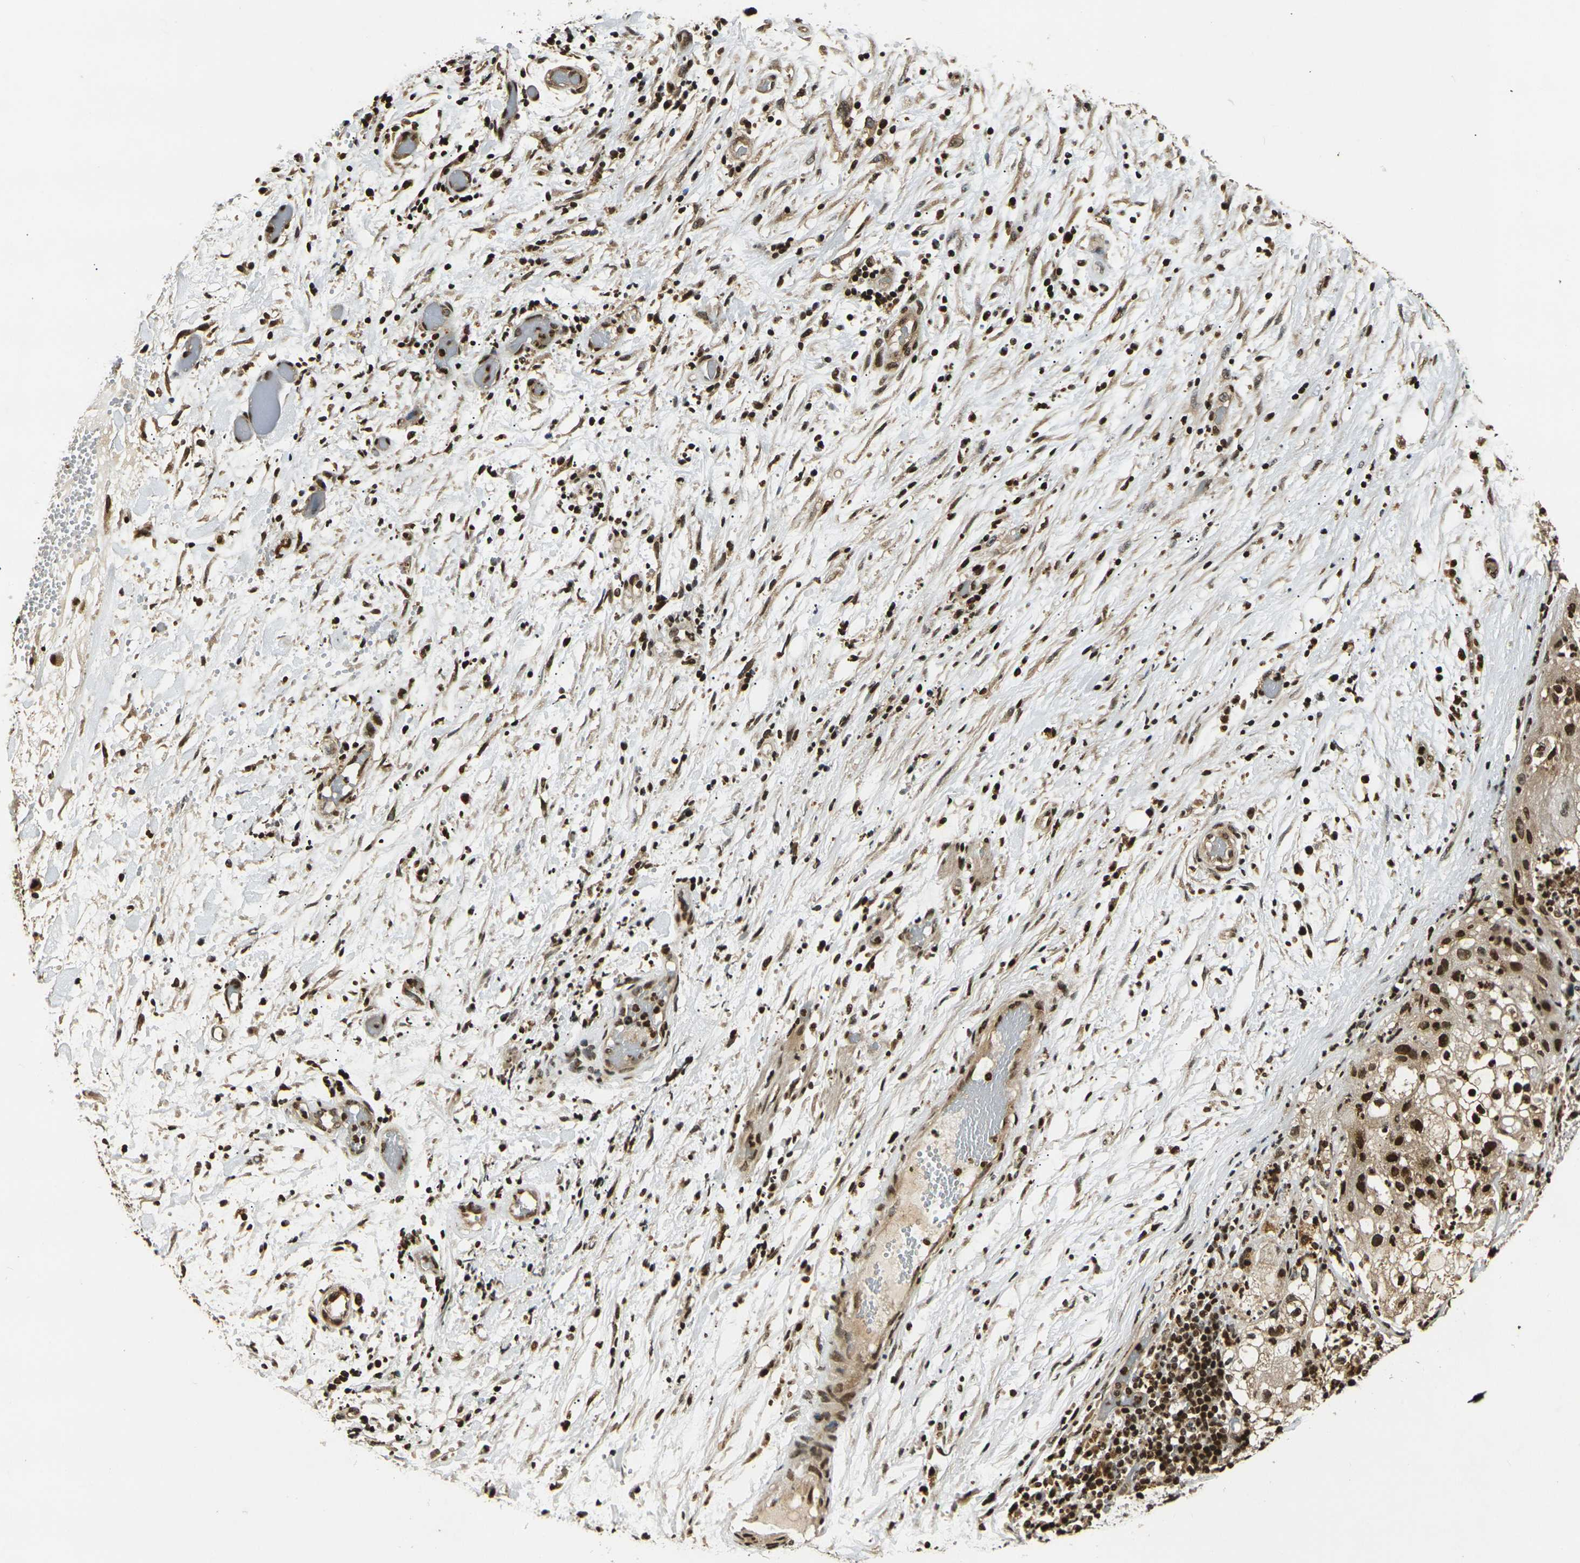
{"staining": {"intensity": "strong", "quantity": ">75%", "location": "cytoplasmic/membranous,nuclear"}, "tissue": "lung cancer", "cell_type": "Tumor cells", "image_type": "cancer", "snomed": [{"axis": "morphology", "description": "Inflammation, NOS"}, {"axis": "morphology", "description": "Squamous cell carcinoma, NOS"}, {"axis": "topography", "description": "Lymph node"}, {"axis": "topography", "description": "Soft tissue"}, {"axis": "topography", "description": "Lung"}], "caption": "Immunohistochemistry (IHC) staining of lung cancer, which displays high levels of strong cytoplasmic/membranous and nuclear expression in about >75% of tumor cells indicating strong cytoplasmic/membranous and nuclear protein expression. The staining was performed using DAB (3,3'-diaminobenzidine) (brown) for protein detection and nuclei were counterstained in hematoxylin (blue).", "gene": "ACTL6A", "patient": {"sex": "male", "age": 66}}